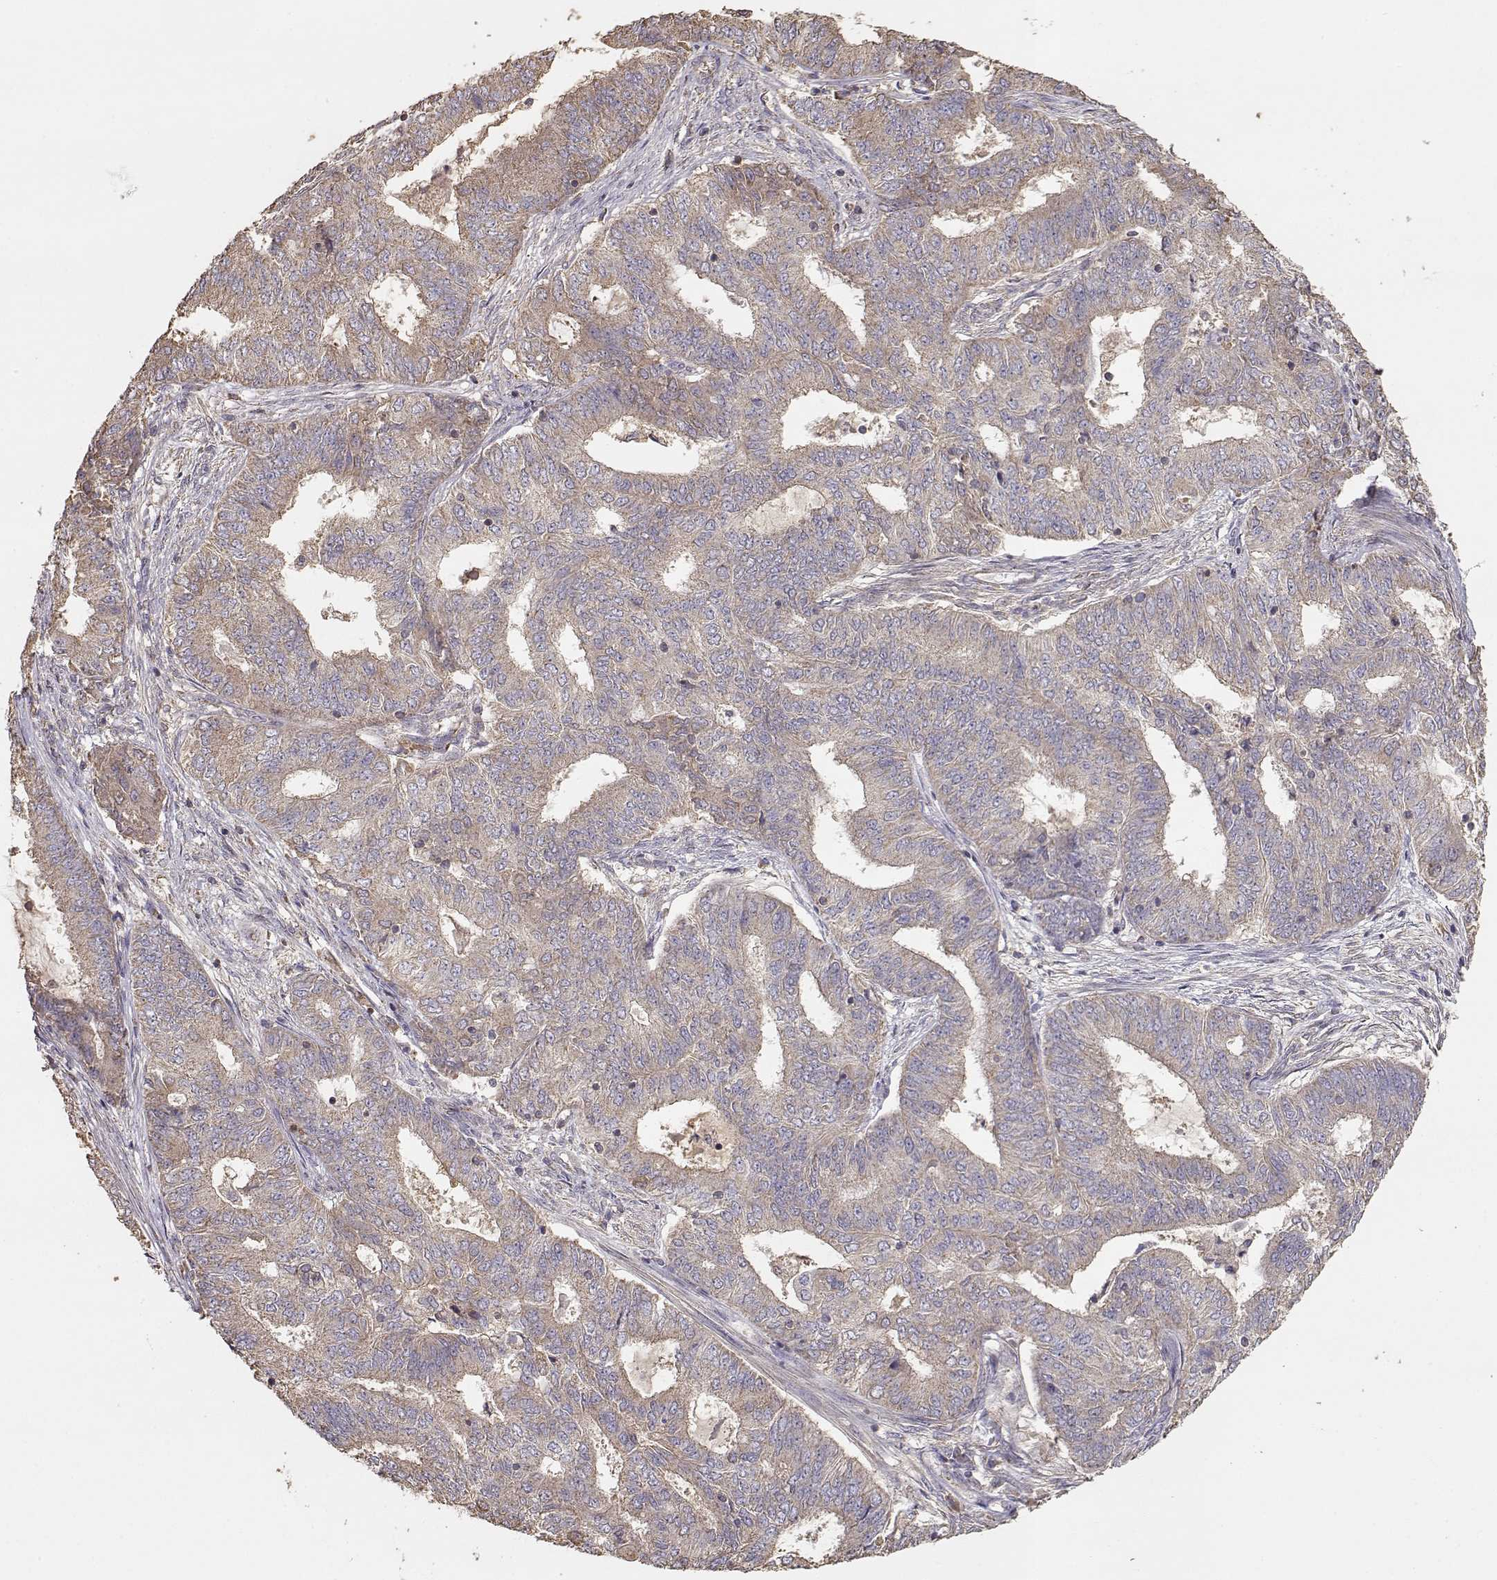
{"staining": {"intensity": "weak", "quantity": ">75%", "location": "cytoplasmic/membranous"}, "tissue": "endometrial cancer", "cell_type": "Tumor cells", "image_type": "cancer", "snomed": [{"axis": "morphology", "description": "Adenocarcinoma, NOS"}, {"axis": "topography", "description": "Endometrium"}], "caption": "Brown immunohistochemical staining in human adenocarcinoma (endometrial) displays weak cytoplasmic/membranous expression in about >75% of tumor cells.", "gene": "TARS3", "patient": {"sex": "female", "age": 62}}